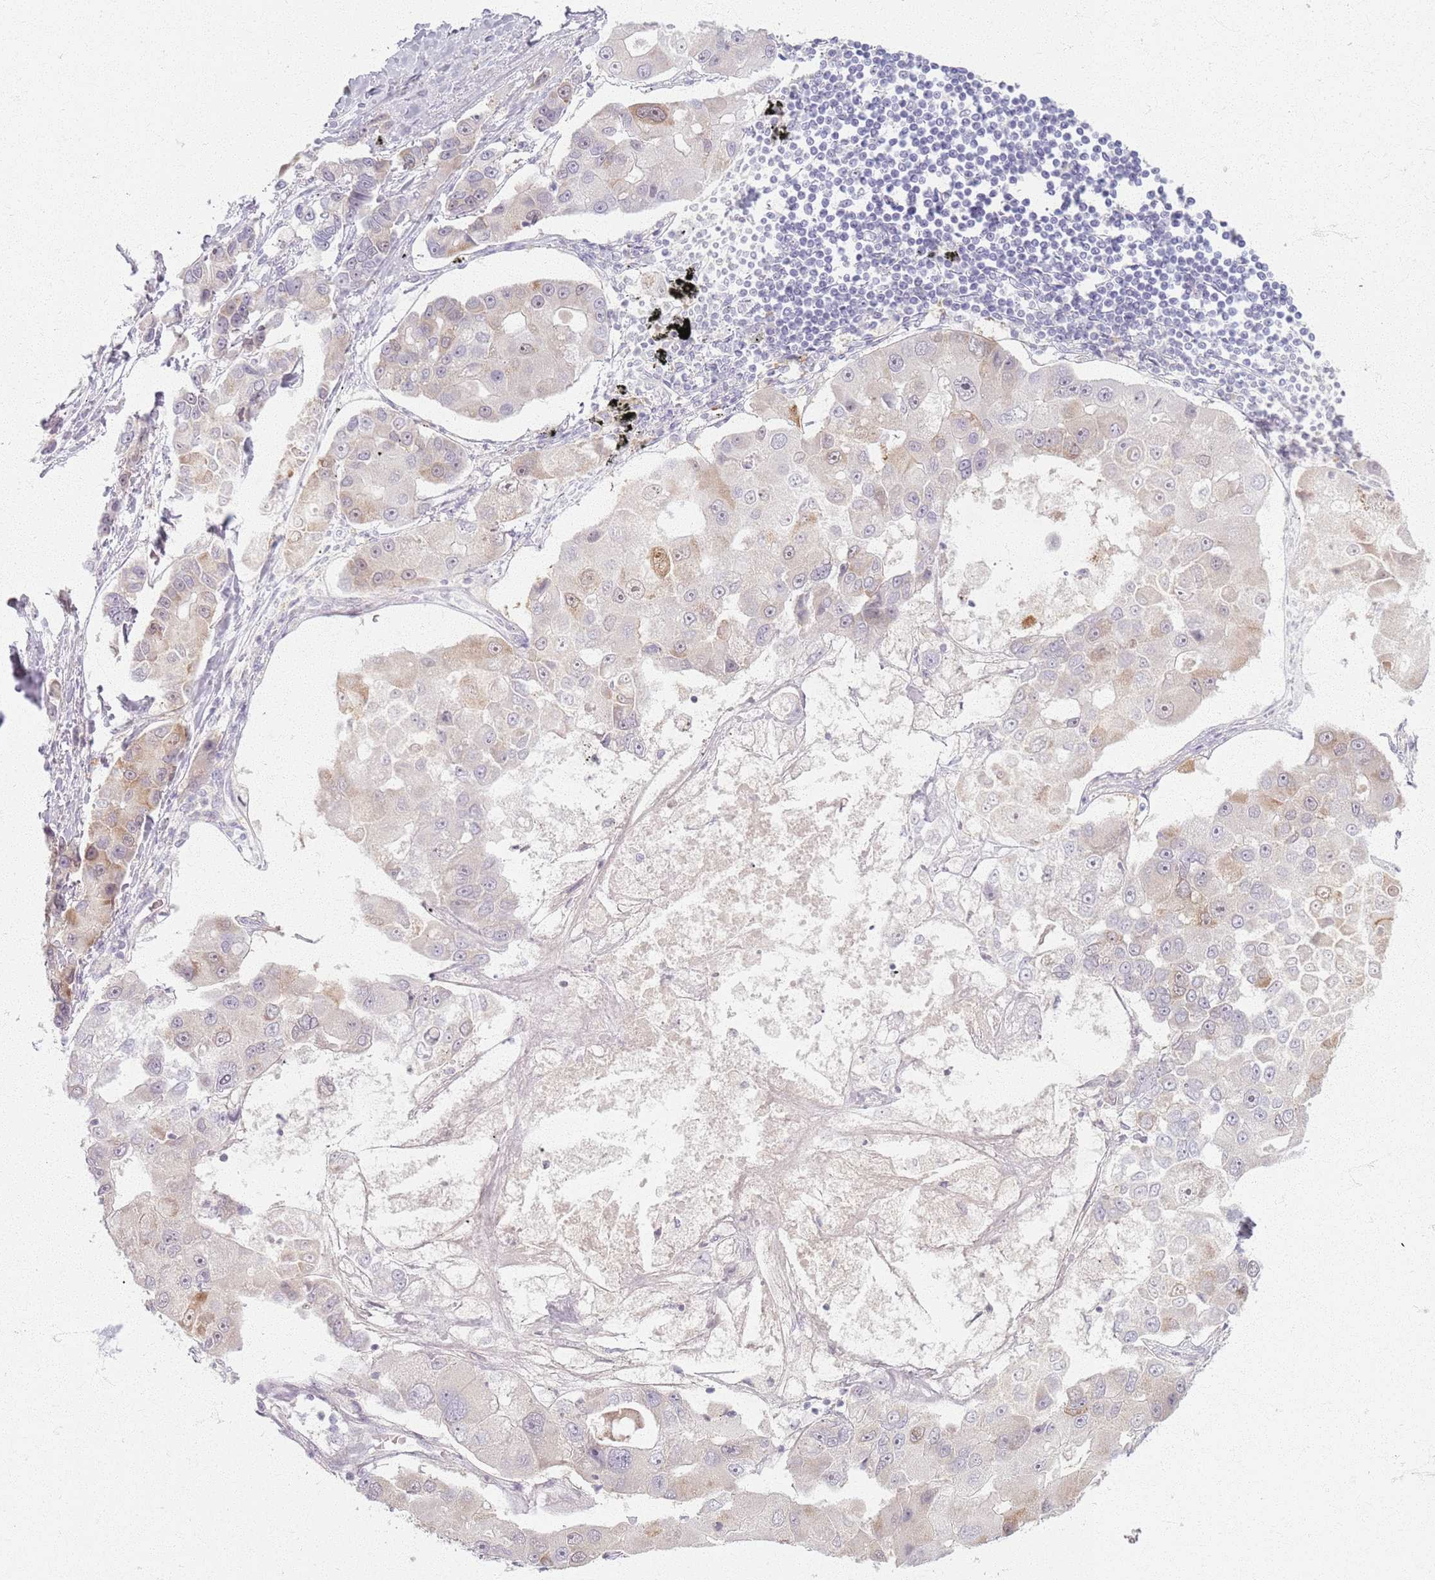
{"staining": {"intensity": "weak", "quantity": "25%-75%", "location": "cytoplasmic/membranous,nuclear"}, "tissue": "lung cancer", "cell_type": "Tumor cells", "image_type": "cancer", "snomed": [{"axis": "morphology", "description": "Adenocarcinoma, NOS"}, {"axis": "topography", "description": "Lung"}], "caption": "High-magnification brightfield microscopy of lung cancer stained with DAB (brown) and counterstained with hematoxylin (blue). tumor cells exhibit weak cytoplasmic/membranous and nuclear staining is seen in approximately25%-75% of cells.", "gene": "CRIPT", "patient": {"sex": "female", "age": 54}}